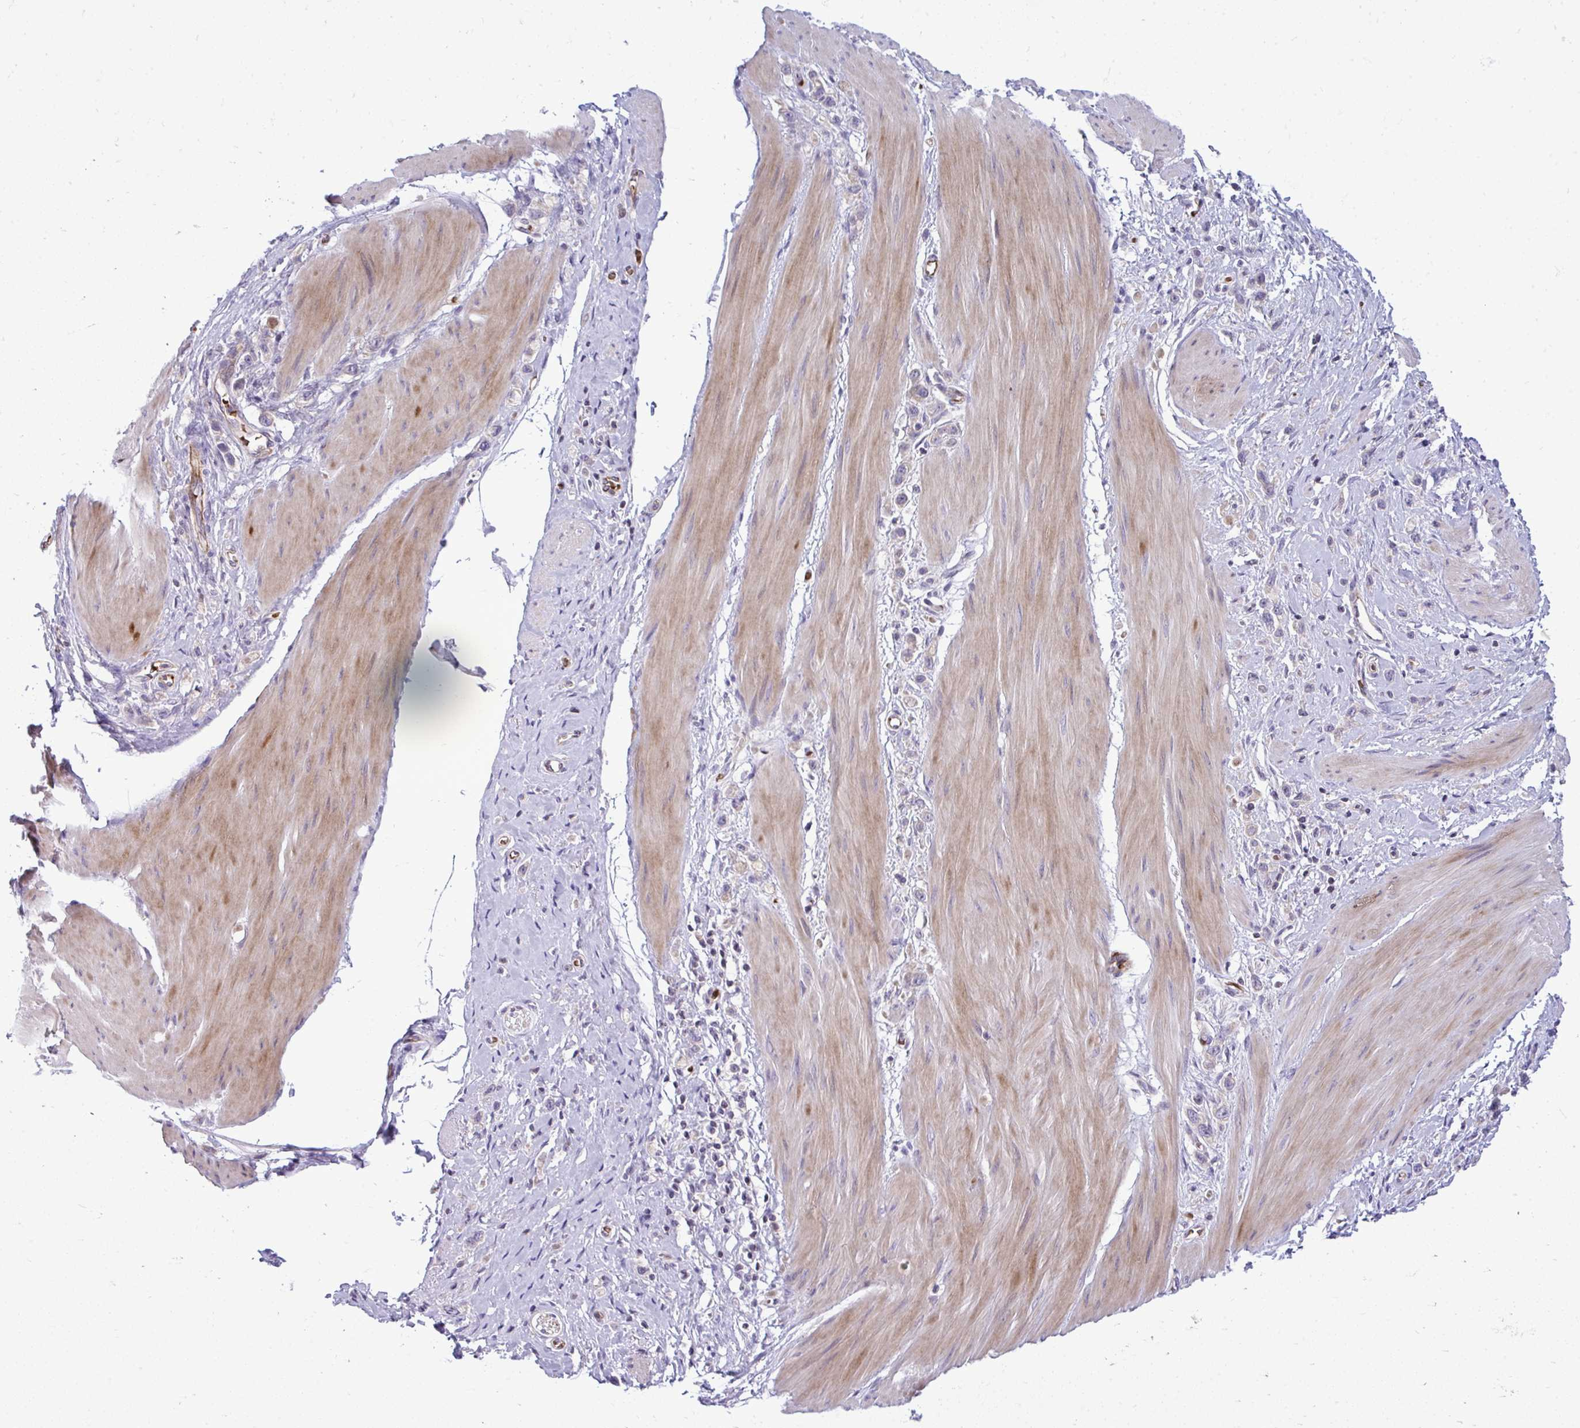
{"staining": {"intensity": "negative", "quantity": "none", "location": "none"}, "tissue": "stomach cancer", "cell_type": "Tumor cells", "image_type": "cancer", "snomed": [{"axis": "morphology", "description": "Adenocarcinoma, NOS"}, {"axis": "topography", "description": "Stomach"}], "caption": "This is an immunohistochemistry photomicrograph of stomach cancer. There is no expression in tumor cells.", "gene": "SLC14A1", "patient": {"sex": "female", "age": 65}}